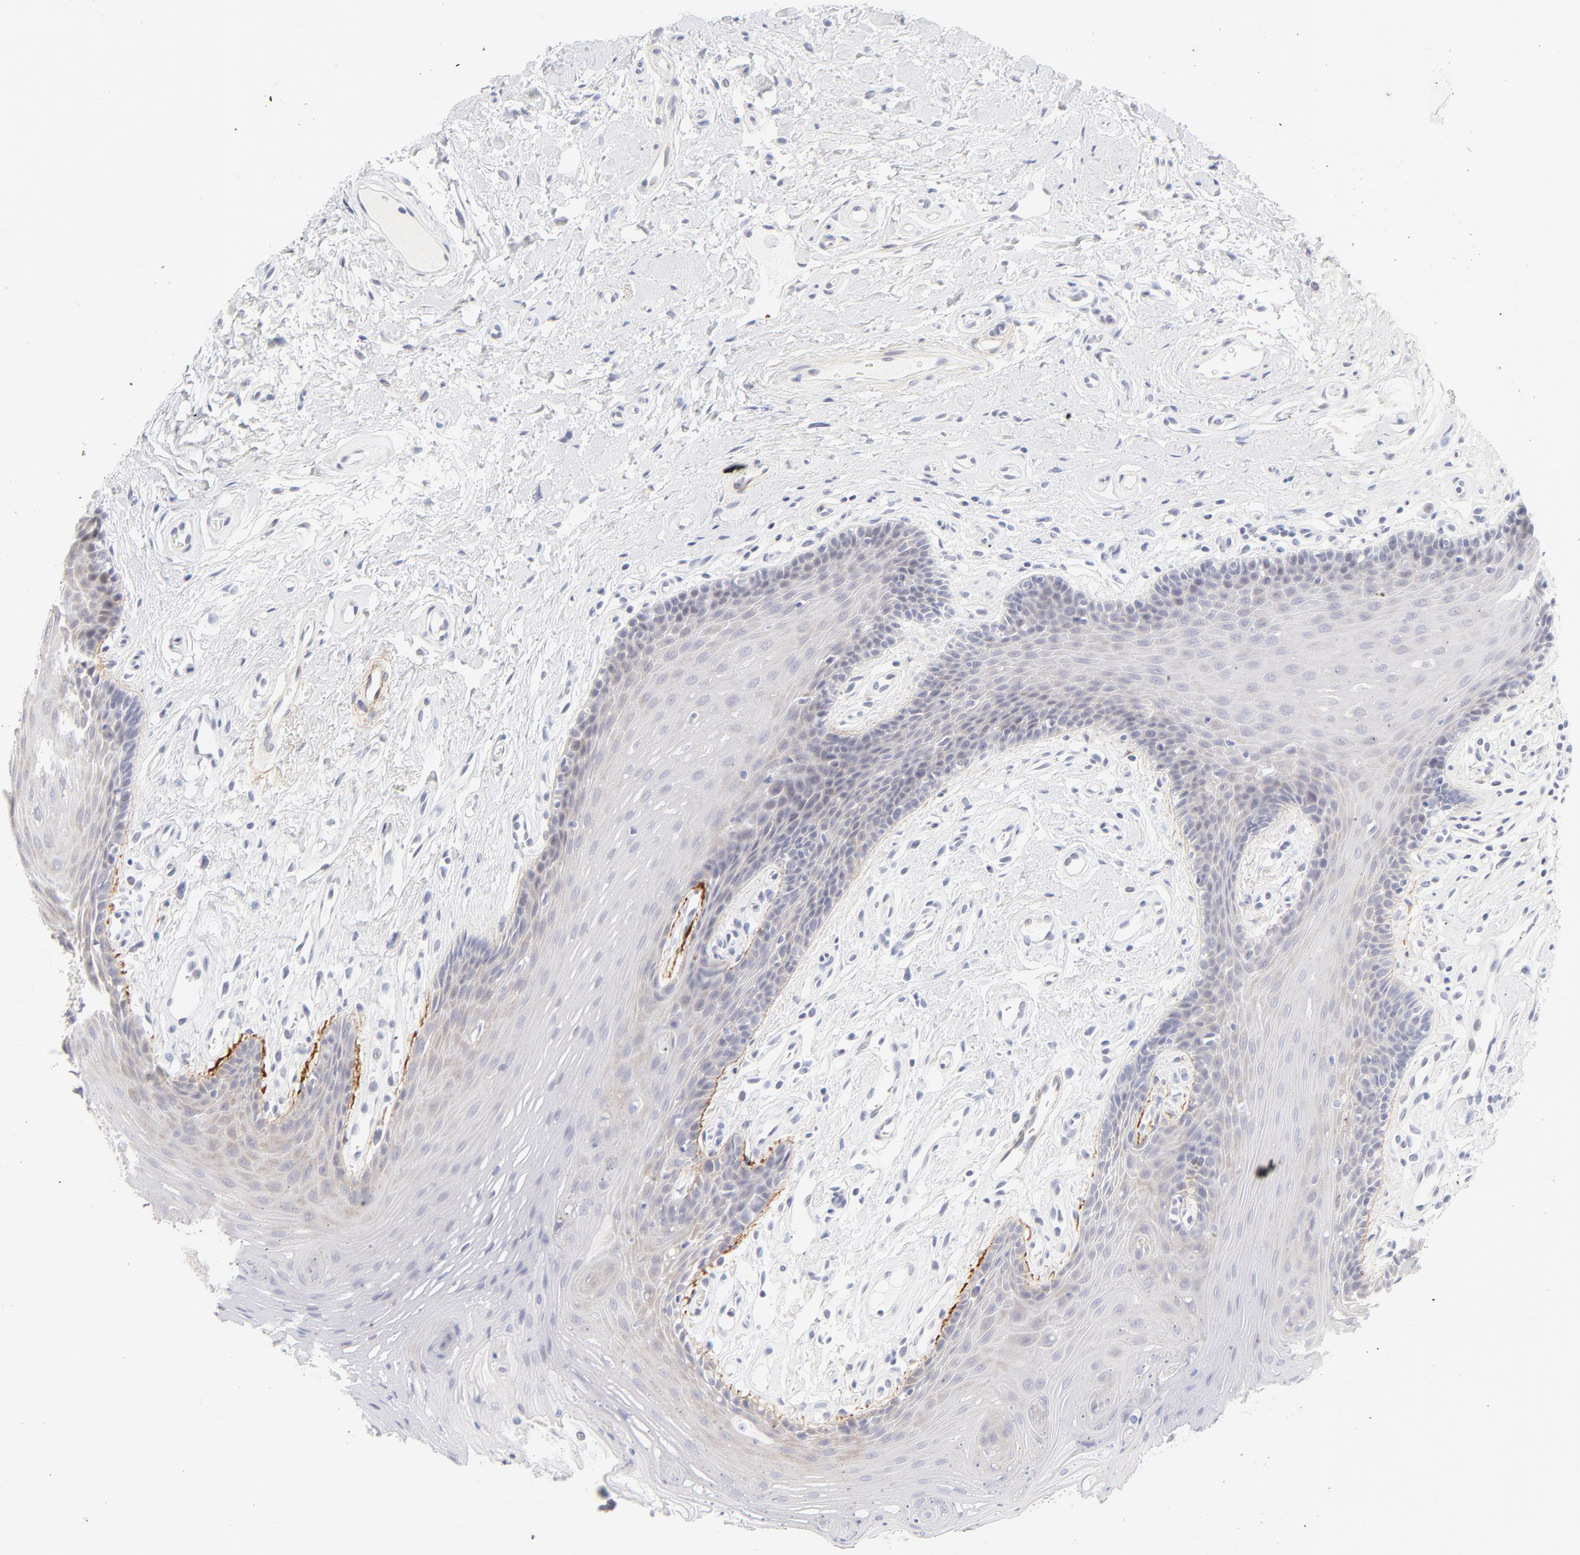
{"staining": {"intensity": "weak", "quantity": "<25%", "location": "cytoplasmic/membranous"}, "tissue": "oral mucosa", "cell_type": "Squamous epithelial cells", "image_type": "normal", "snomed": [{"axis": "morphology", "description": "Normal tissue, NOS"}, {"axis": "topography", "description": "Oral tissue"}], "caption": "A micrograph of oral mucosa stained for a protein displays no brown staining in squamous epithelial cells. (Stains: DAB IHC with hematoxylin counter stain, Microscopy: brightfield microscopy at high magnification).", "gene": "NPNT", "patient": {"sex": "male", "age": 62}}